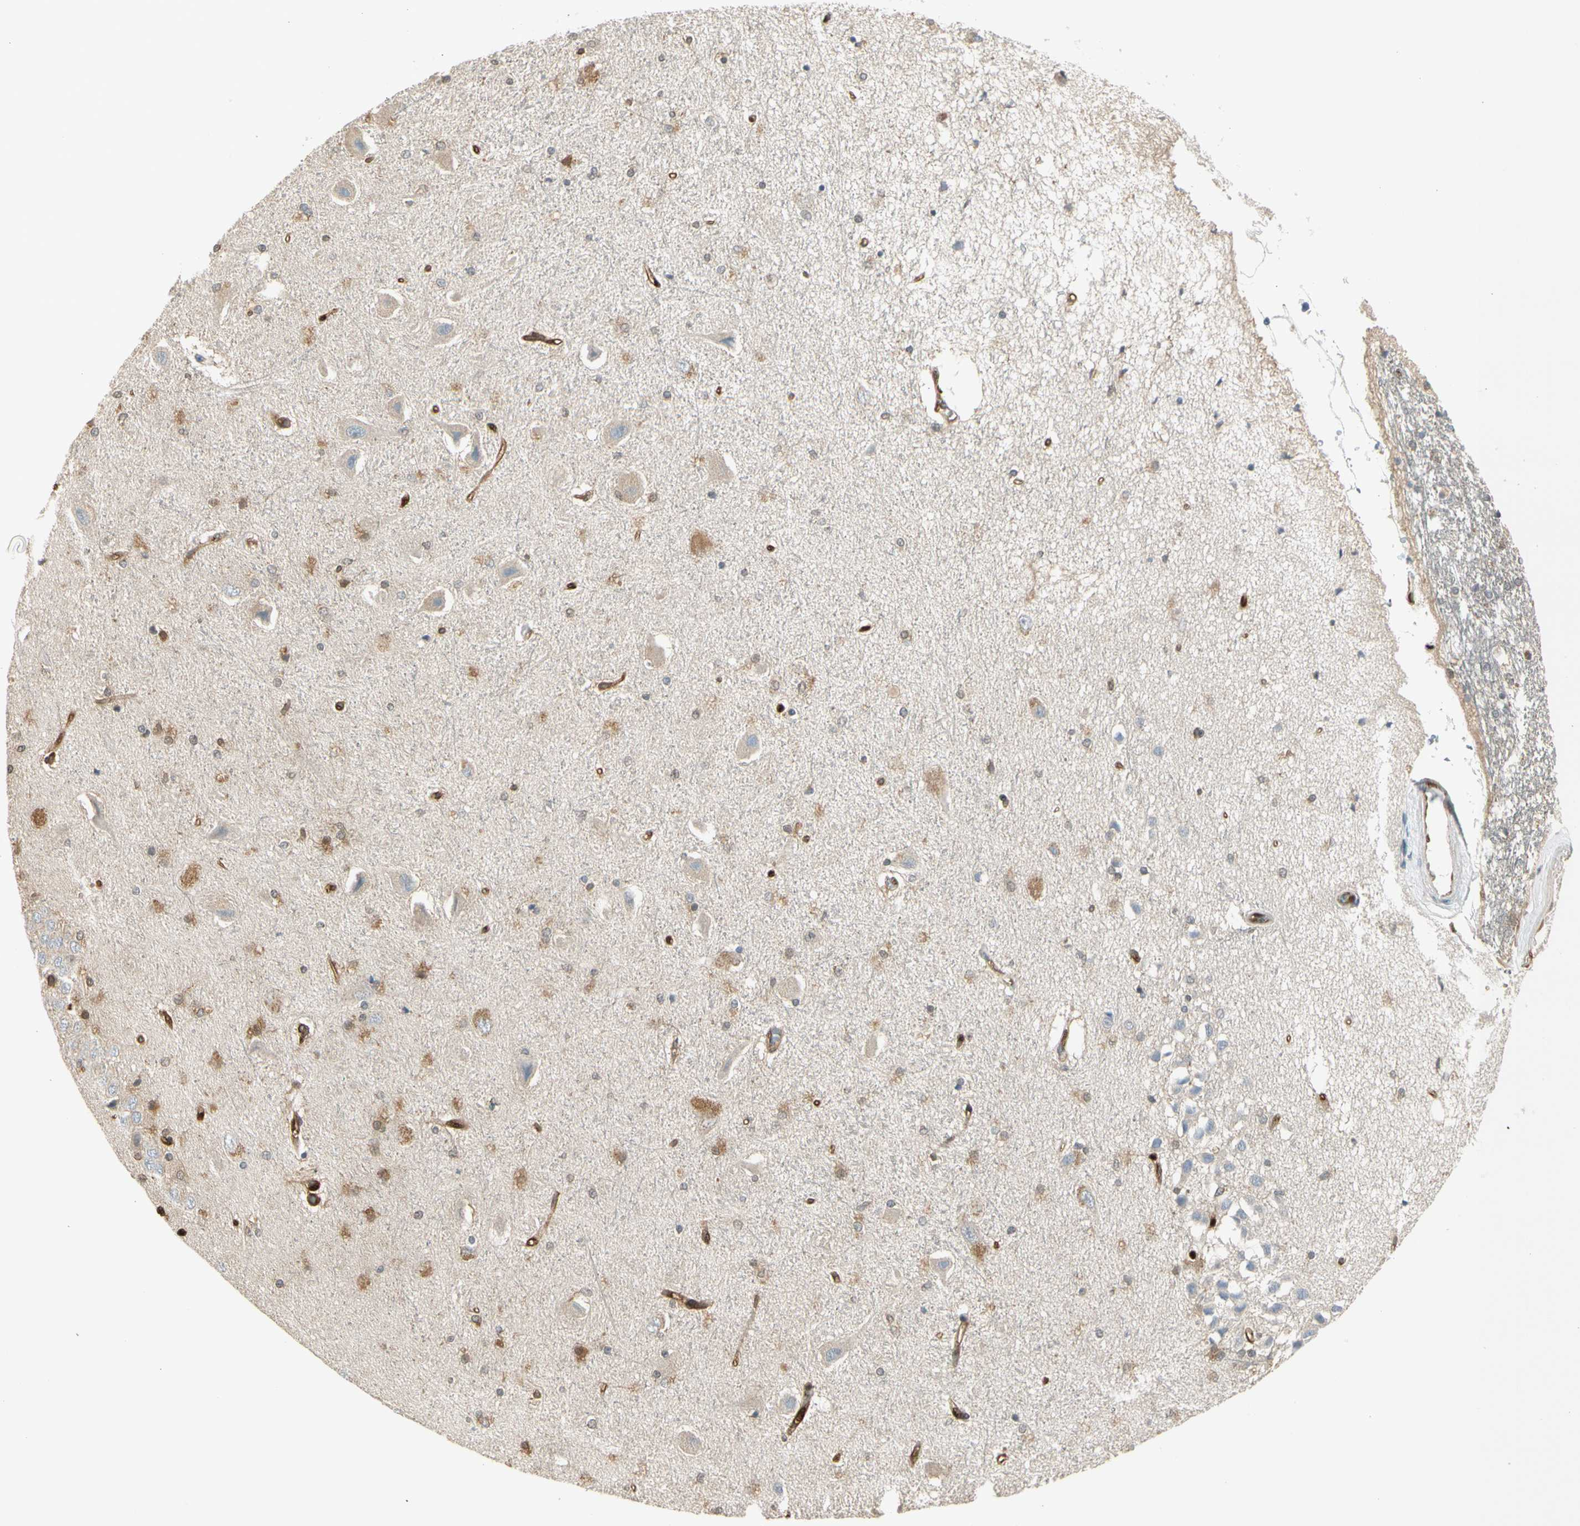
{"staining": {"intensity": "moderate", "quantity": ">75%", "location": "cytoplasmic/membranous,nuclear"}, "tissue": "hippocampus", "cell_type": "Glial cells", "image_type": "normal", "snomed": [{"axis": "morphology", "description": "Normal tissue, NOS"}, {"axis": "topography", "description": "Hippocampus"}], "caption": "This photomicrograph displays IHC staining of normal hippocampus, with medium moderate cytoplasmic/membranous,nuclear staining in approximately >75% of glial cells.", "gene": "SERPINB6", "patient": {"sex": "female", "age": 54}}